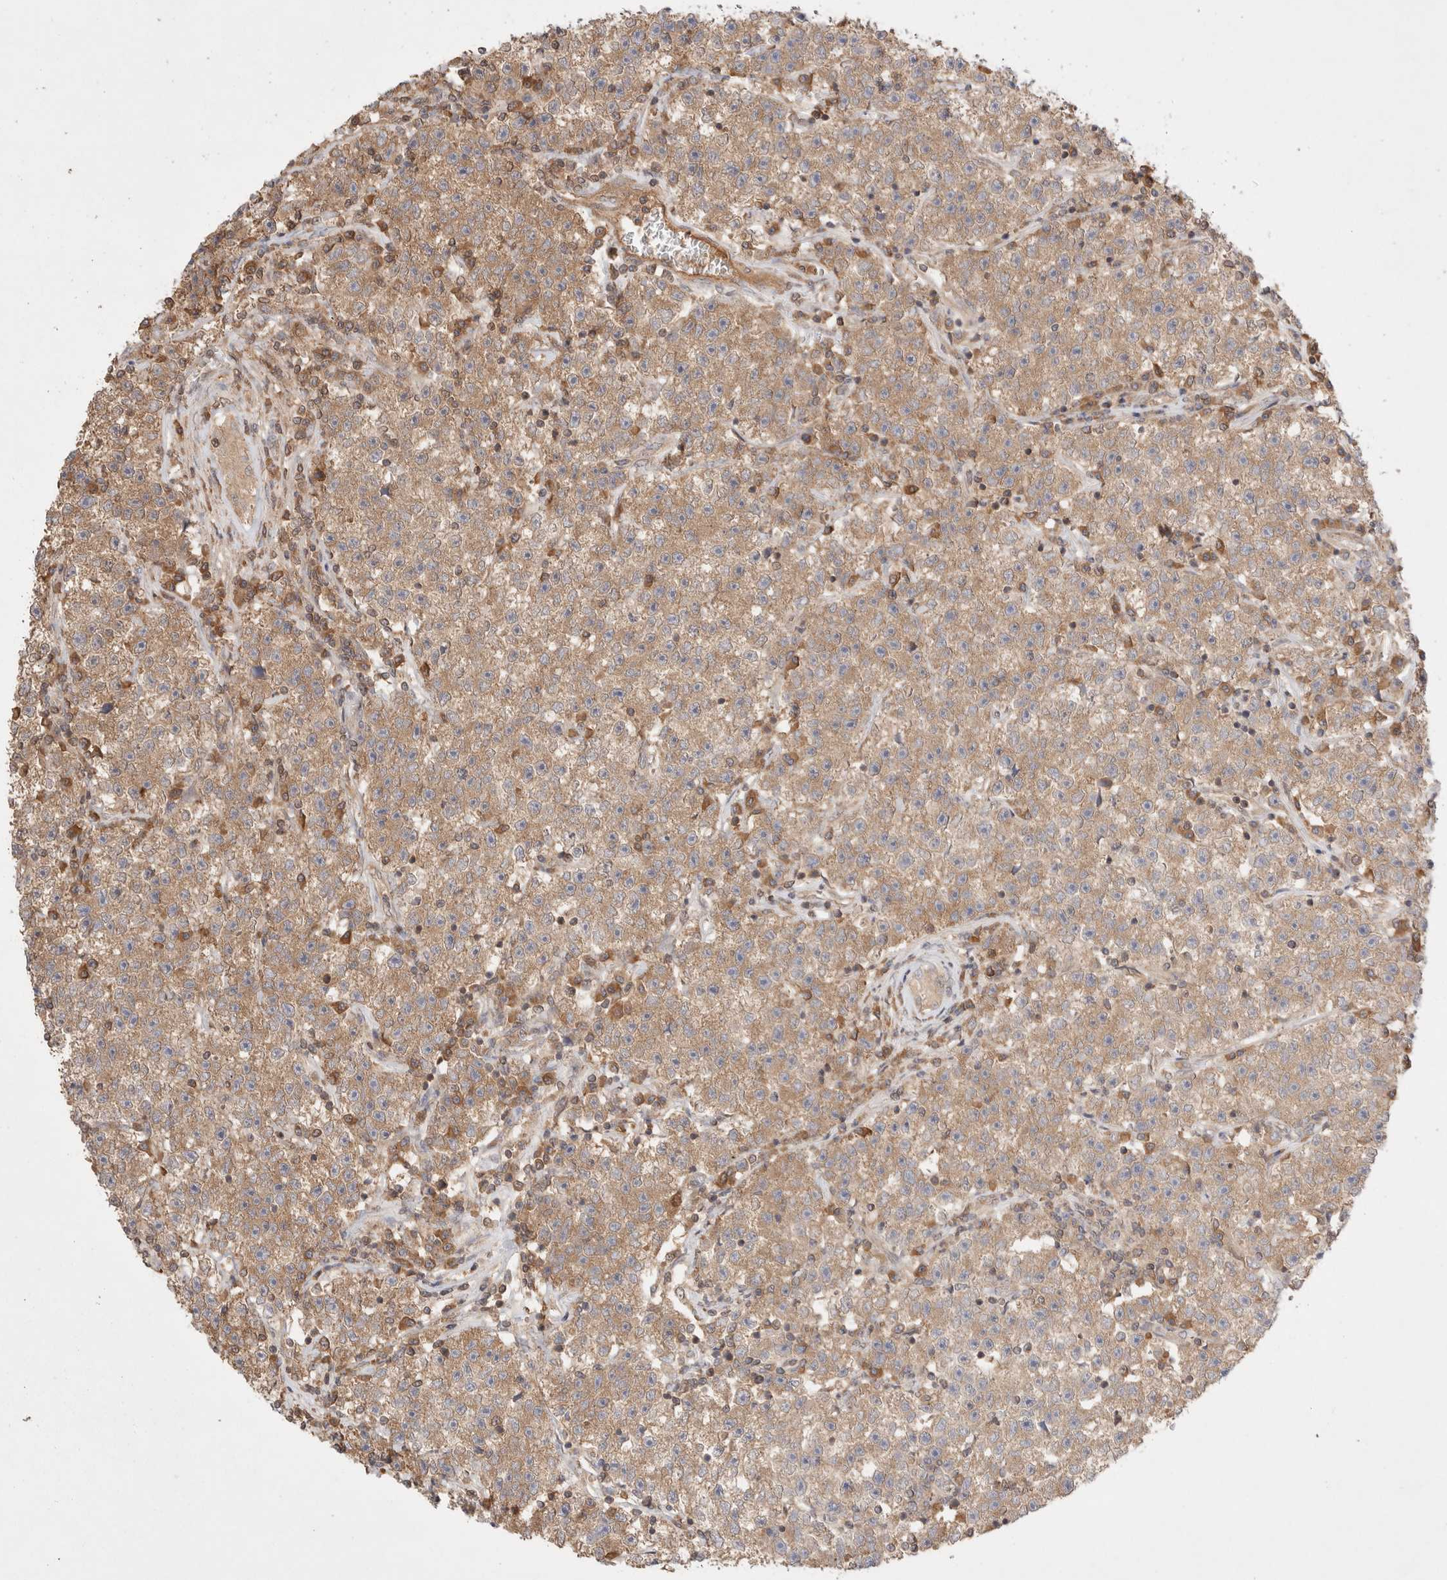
{"staining": {"intensity": "moderate", "quantity": ">75%", "location": "cytoplasmic/membranous"}, "tissue": "testis cancer", "cell_type": "Tumor cells", "image_type": "cancer", "snomed": [{"axis": "morphology", "description": "Seminoma, NOS"}, {"axis": "topography", "description": "Testis"}], "caption": "The immunohistochemical stain shows moderate cytoplasmic/membranous expression in tumor cells of testis cancer tissue.", "gene": "CARNMT1", "patient": {"sex": "male", "age": 22}}